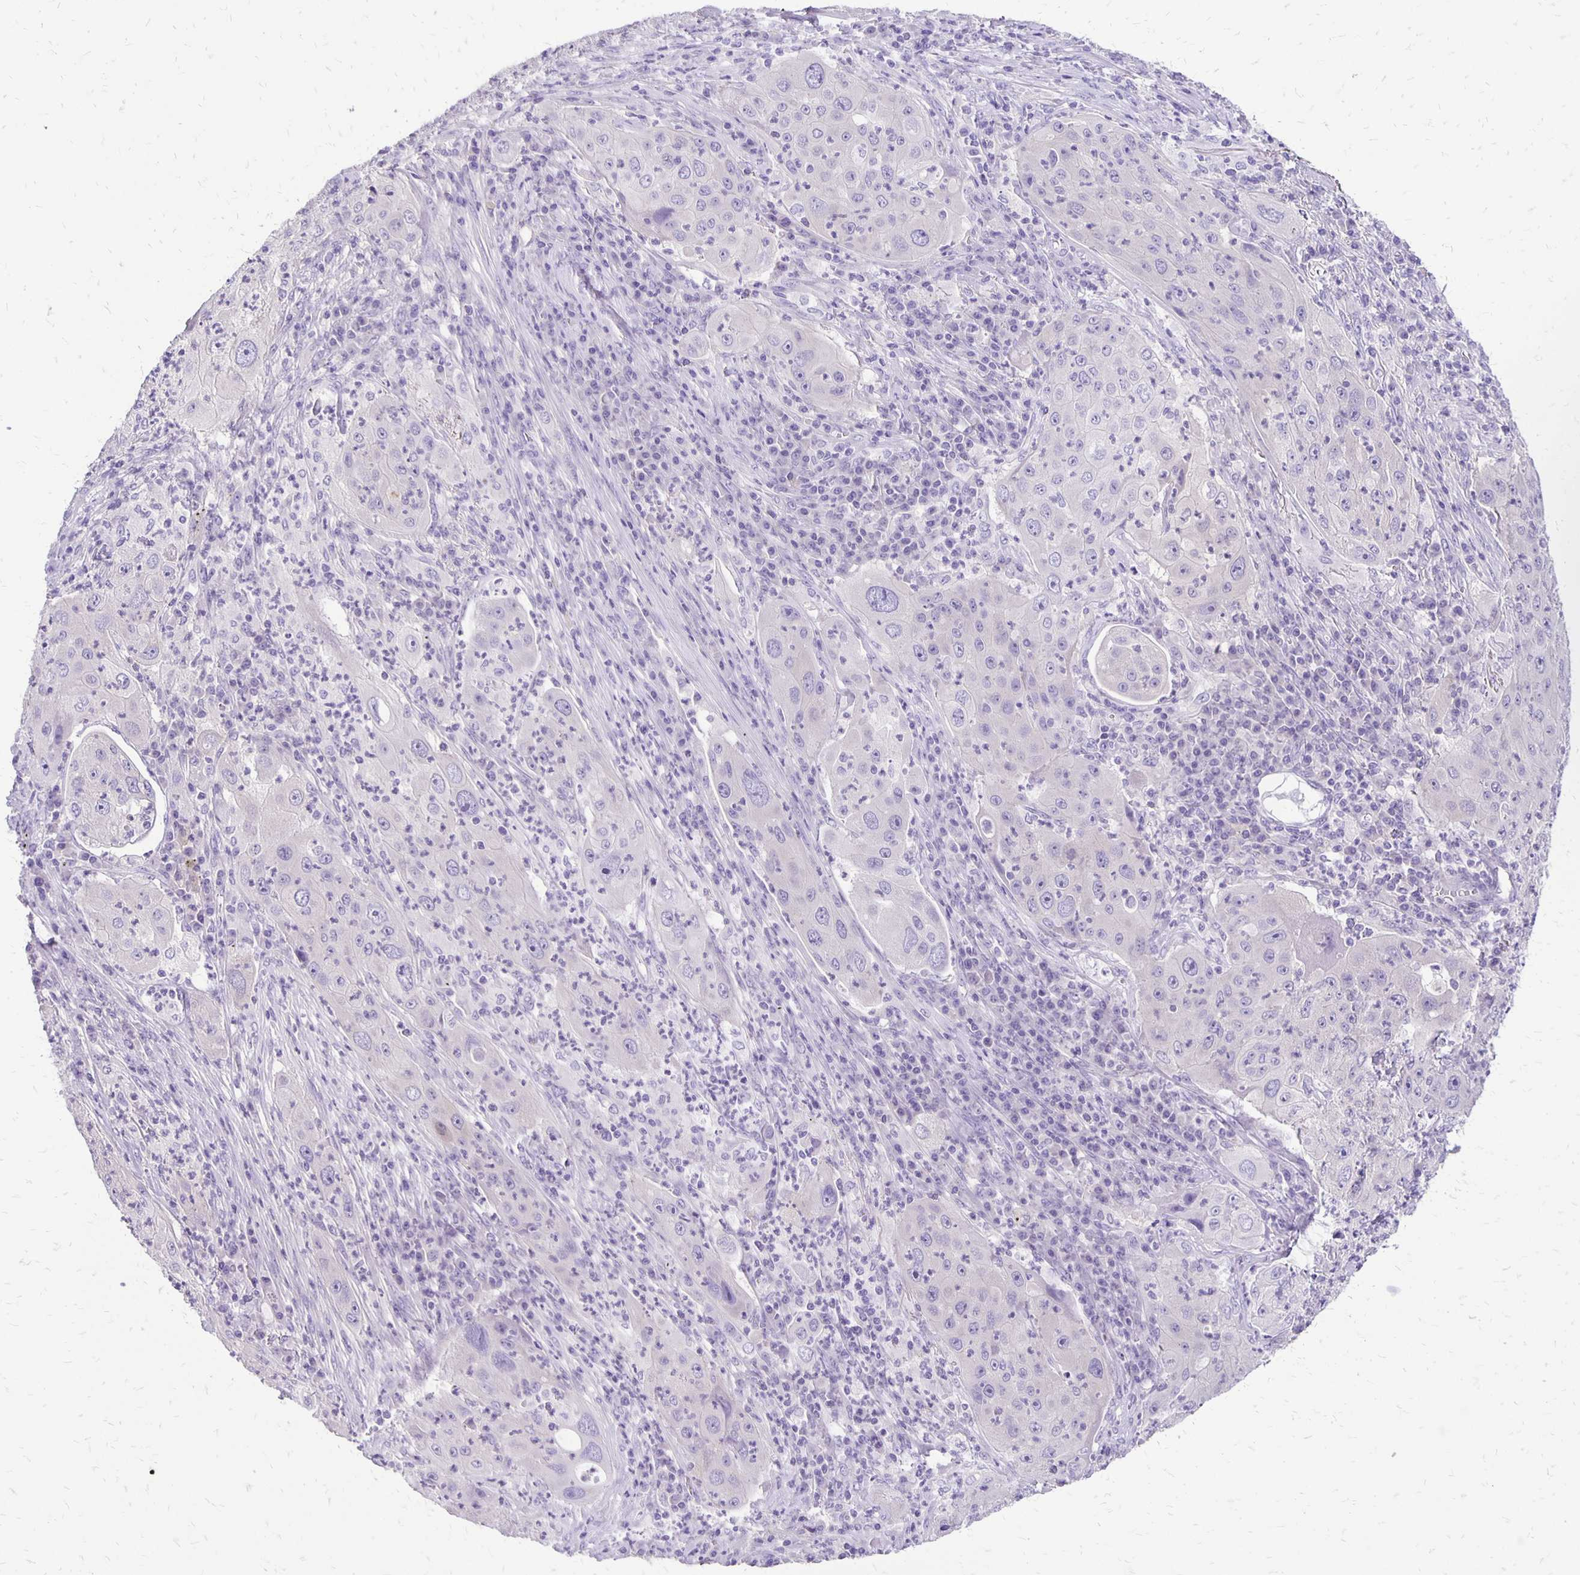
{"staining": {"intensity": "negative", "quantity": "none", "location": "none"}, "tissue": "lung cancer", "cell_type": "Tumor cells", "image_type": "cancer", "snomed": [{"axis": "morphology", "description": "Squamous cell carcinoma, NOS"}, {"axis": "topography", "description": "Lung"}], "caption": "DAB (3,3'-diaminobenzidine) immunohistochemical staining of squamous cell carcinoma (lung) displays no significant expression in tumor cells.", "gene": "ANKRD45", "patient": {"sex": "female", "age": 59}}